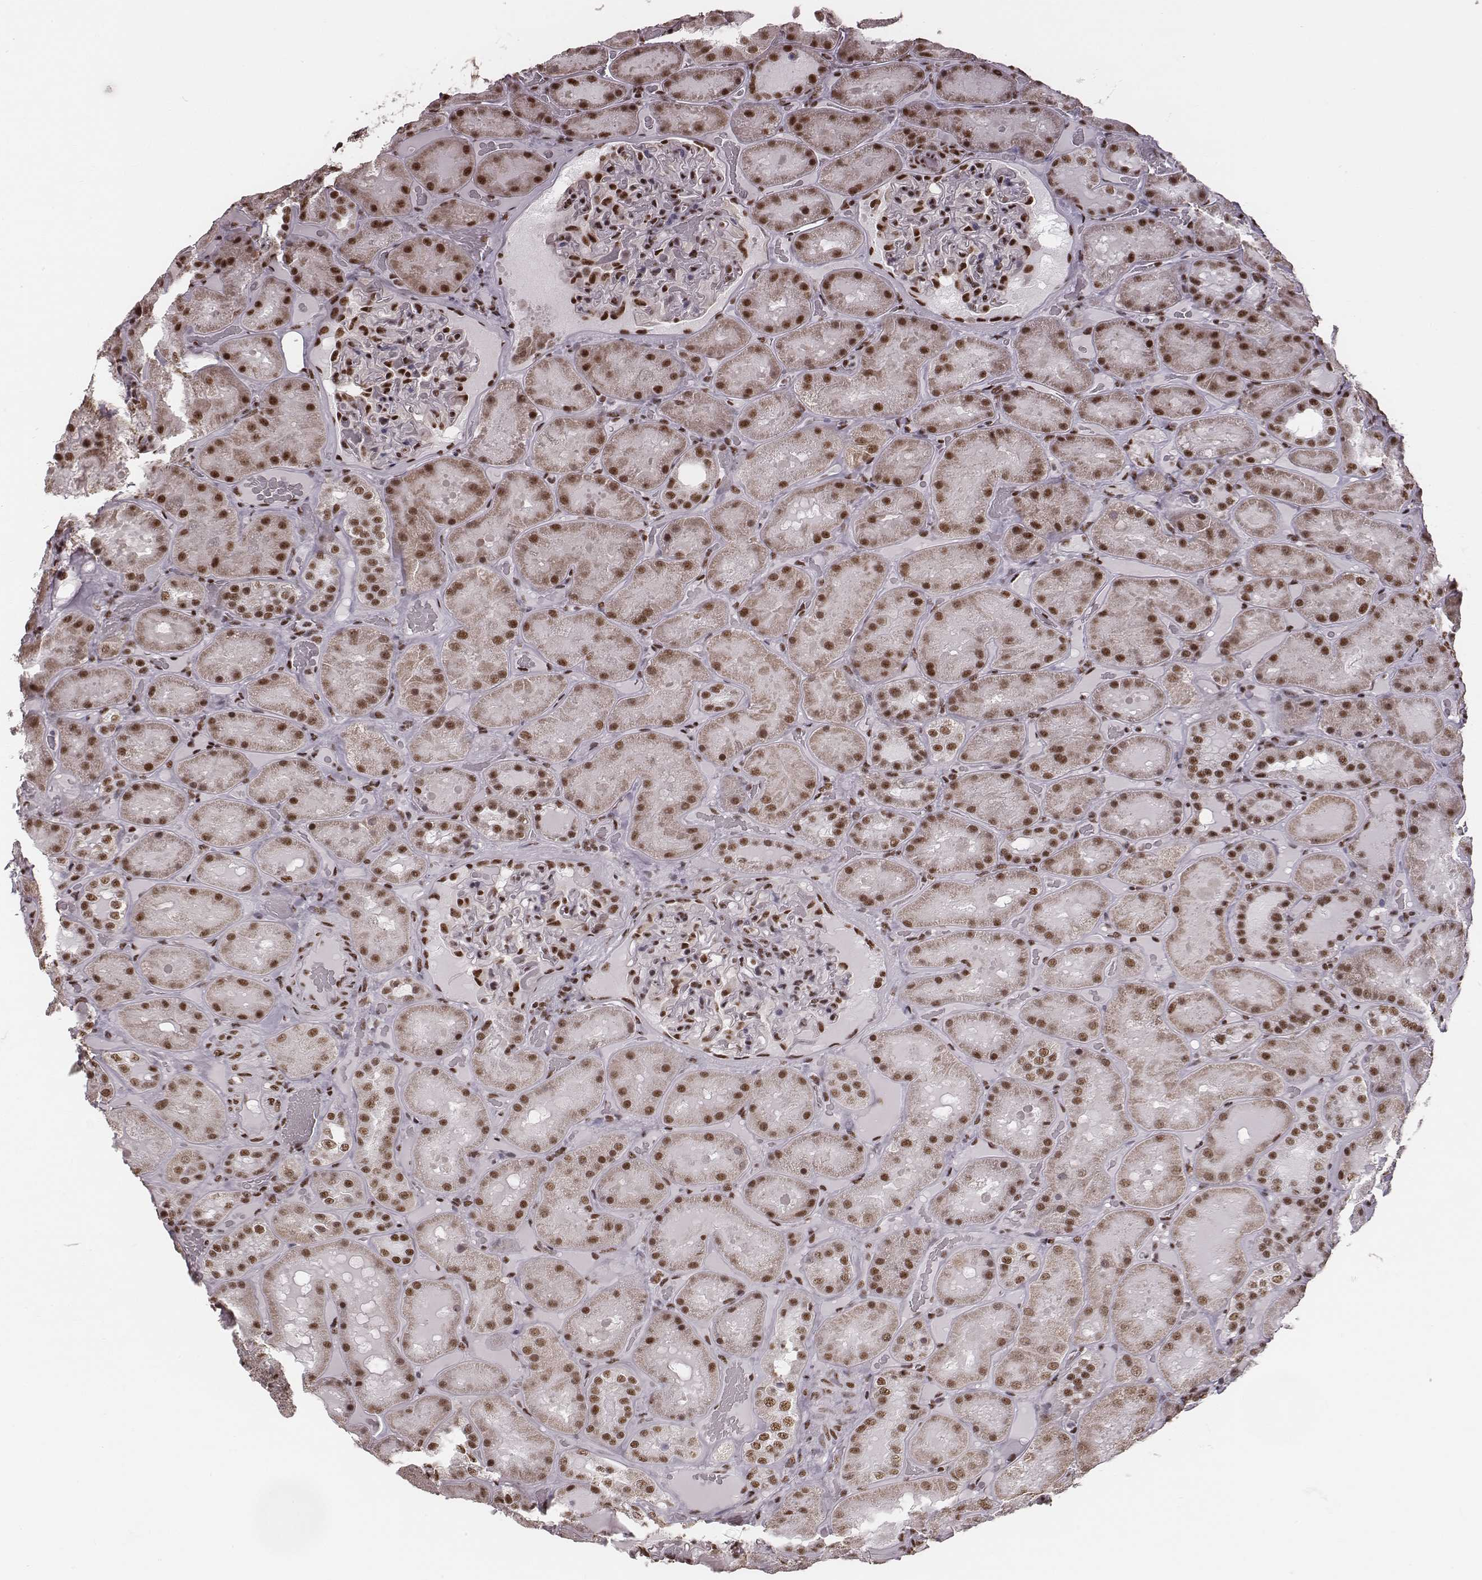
{"staining": {"intensity": "strong", "quantity": ">75%", "location": "nuclear"}, "tissue": "kidney", "cell_type": "Cells in glomeruli", "image_type": "normal", "snomed": [{"axis": "morphology", "description": "Normal tissue, NOS"}, {"axis": "topography", "description": "Kidney"}], "caption": "The micrograph exhibits immunohistochemical staining of benign kidney. There is strong nuclear expression is appreciated in about >75% of cells in glomeruli.", "gene": "LUC7L", "patient": {"sex": "male", "age": 73}}